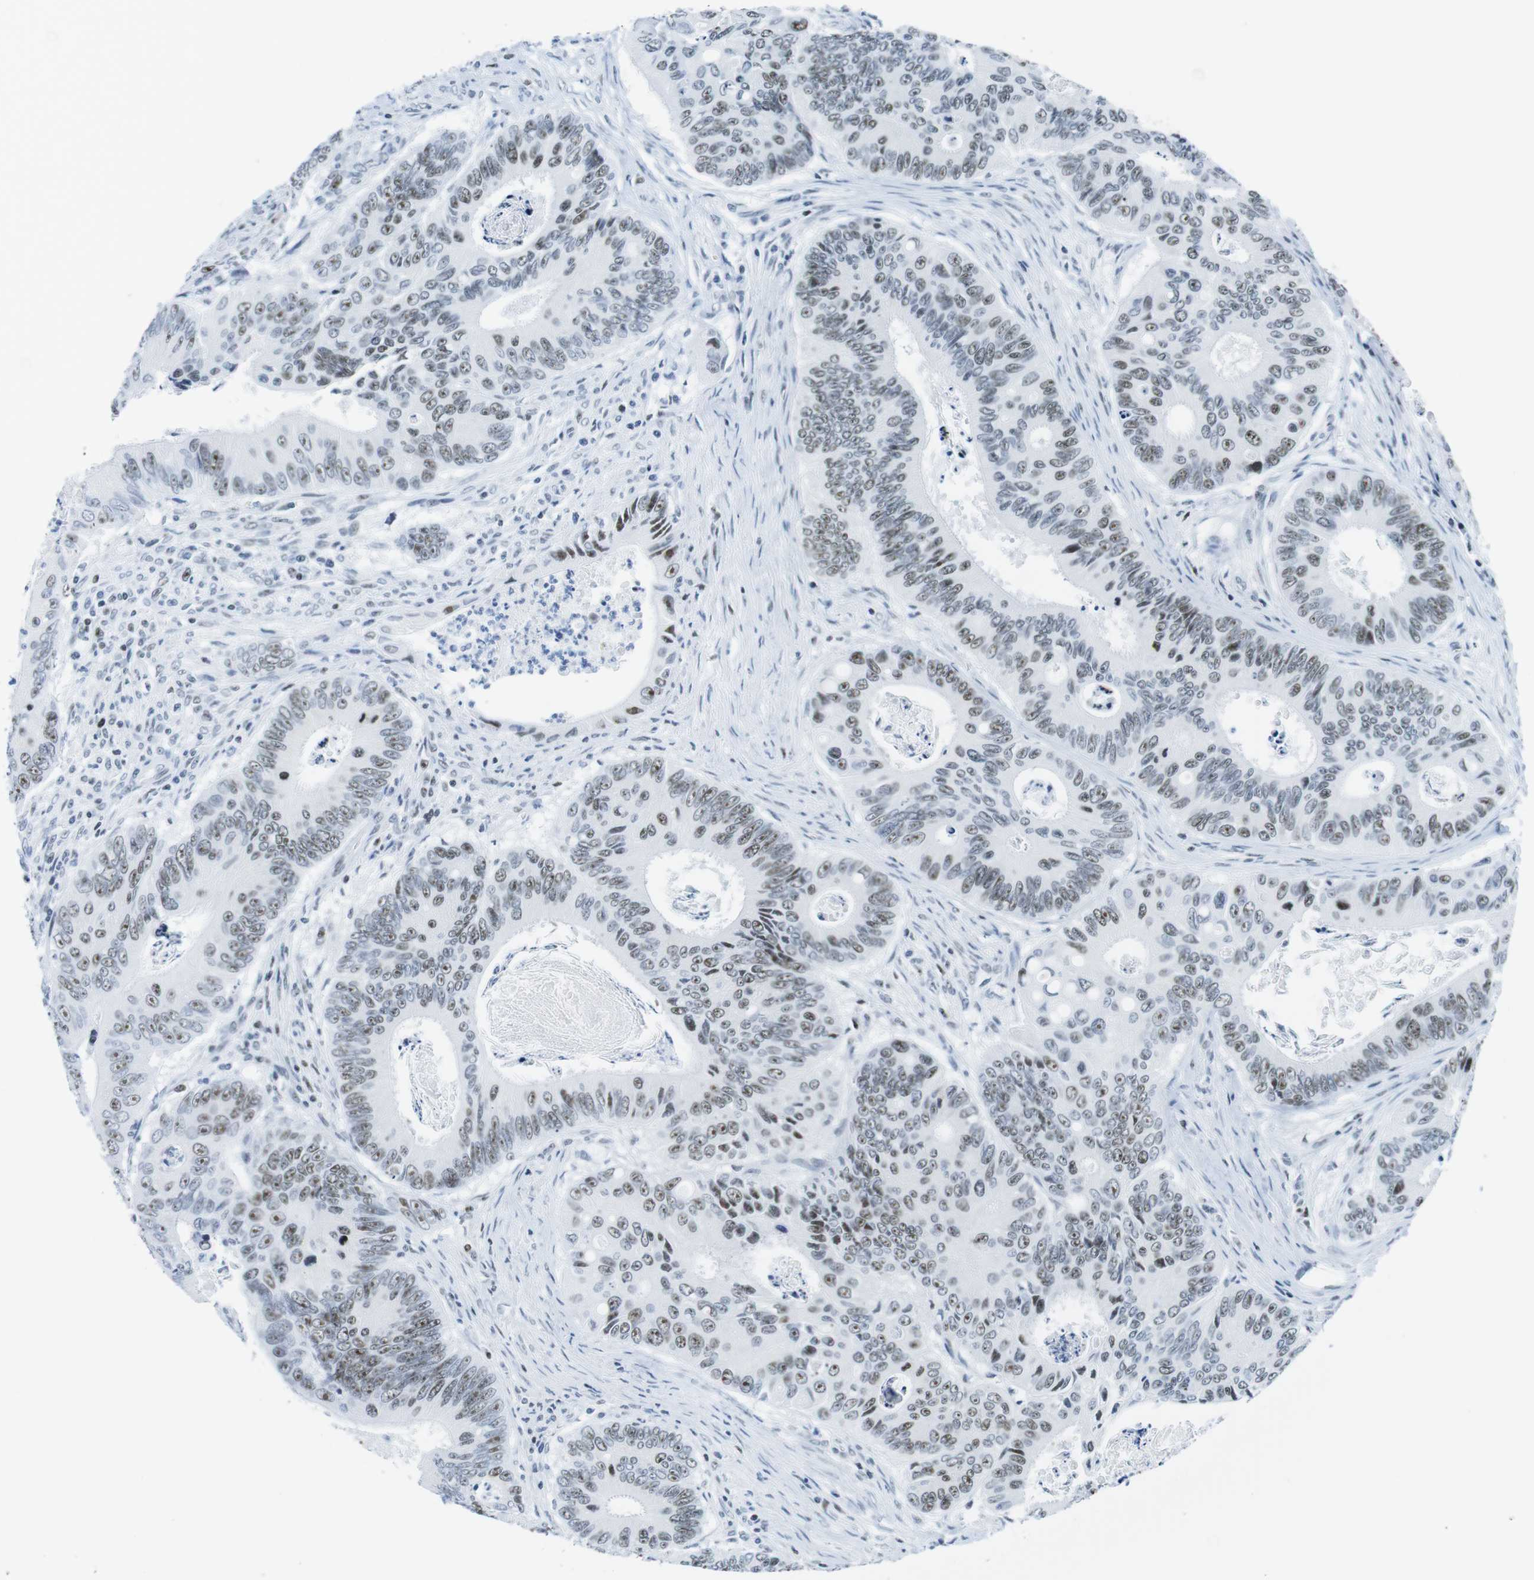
{"staining": {"intensity": "moderate", "quantity": ">75%", "location": "nuclear"}, "tissue": "colorectal cancer", "cell_type": "Tumor cells", "image_type": "cancer", "snomed": [{"axis": "morphology", "description": "Inflammation, NOS"}, {"axis": "morphology", "description": "Adenocarcinoma, NOS"}, {"axis": "topography", "description": "Colon"}], "caption": "Immunohistochemical staining of human colorectal adenocarcinoma demonstrates medium levels of moderate nuclear expression in about >75% of tumor cells. (DAB (3,3'-diaminobenzidine) = brown stain, brightfield microscopy at high magnification).", "gene": "NIFK", "patient": {"sex": "male", "age": 72}}